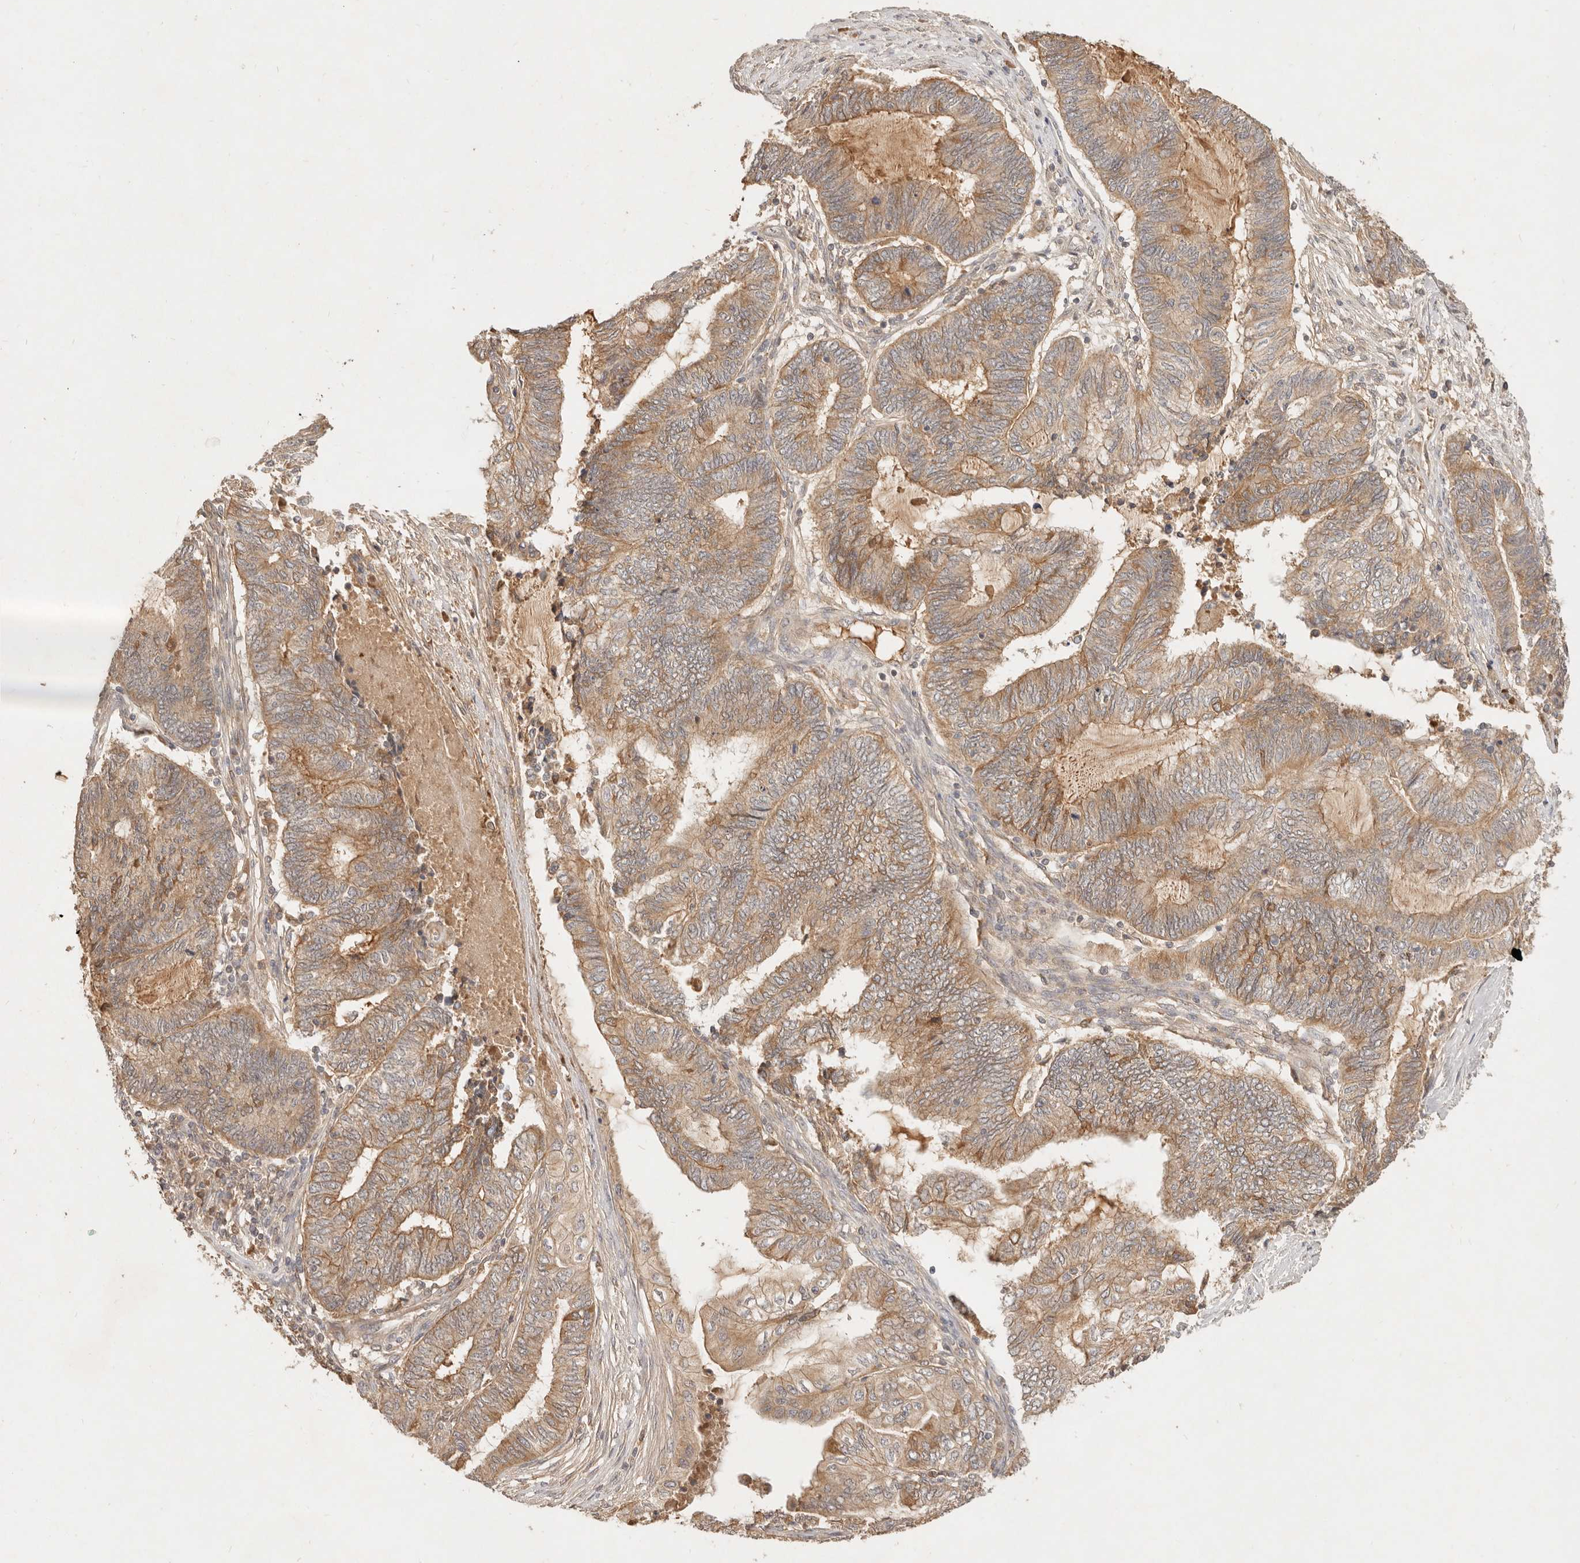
{"staining": {"intensity": "moderate", "quantity": ">75%", "location": "cytoplasmic/membranous"}, "tissue": "endometrial cancer", "cell_type": "Tumor cells", "image_type": "cancer", "snomed": [{"axis": "morphology", "description": "Adenocarcinoma, NOS"}, {"axis": "topography", "description": "Uterus"}, {"axis": "topography", "description": "Endometrium"}], "caption": "Protein staining by immunohistochemistry reveals moderate cytoplasmic/membranous expression in about >75% of tumor cells in endometrial cancer. (Brightfield microscopy of DAB IHC at high magnification).", "gene": "FREM2", "patient": {"sex": "female", "age": 70}}